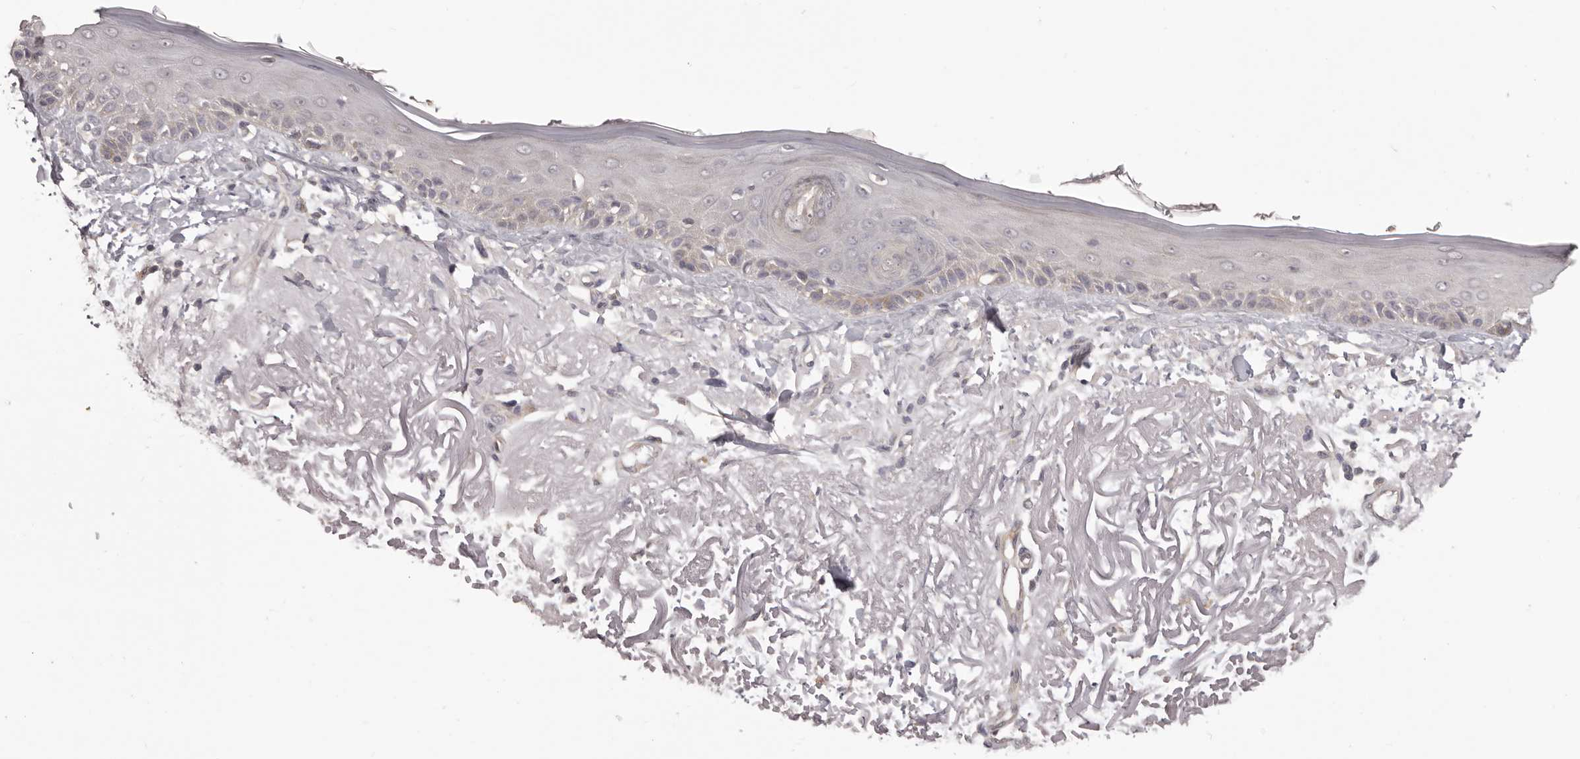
{"staining": {"intensity": "negative", "quantity": "none", "location": "none"}, "tissue": "skin", "cell_type": "Fibroblasts", "image_type": "normal", "snomed": [{"axis": "morphology", "description": "Normal tissue, NOS"}, {"axis": "topography", "description": "Skin"}, {"axis": "topography", "description": "Skeletal muscle"}], "caption": "Immunohistochemistry (IHC) photomicrograph of unremarkable skin: skin stained with DAB (3,3'-diaminobenzidine) shows no significant protein expression in fibroblasts. (IHC, brightfield microscopy, high magnification).", "gene": "HRH1", "patient": {"sex": "male", "age": 83}}